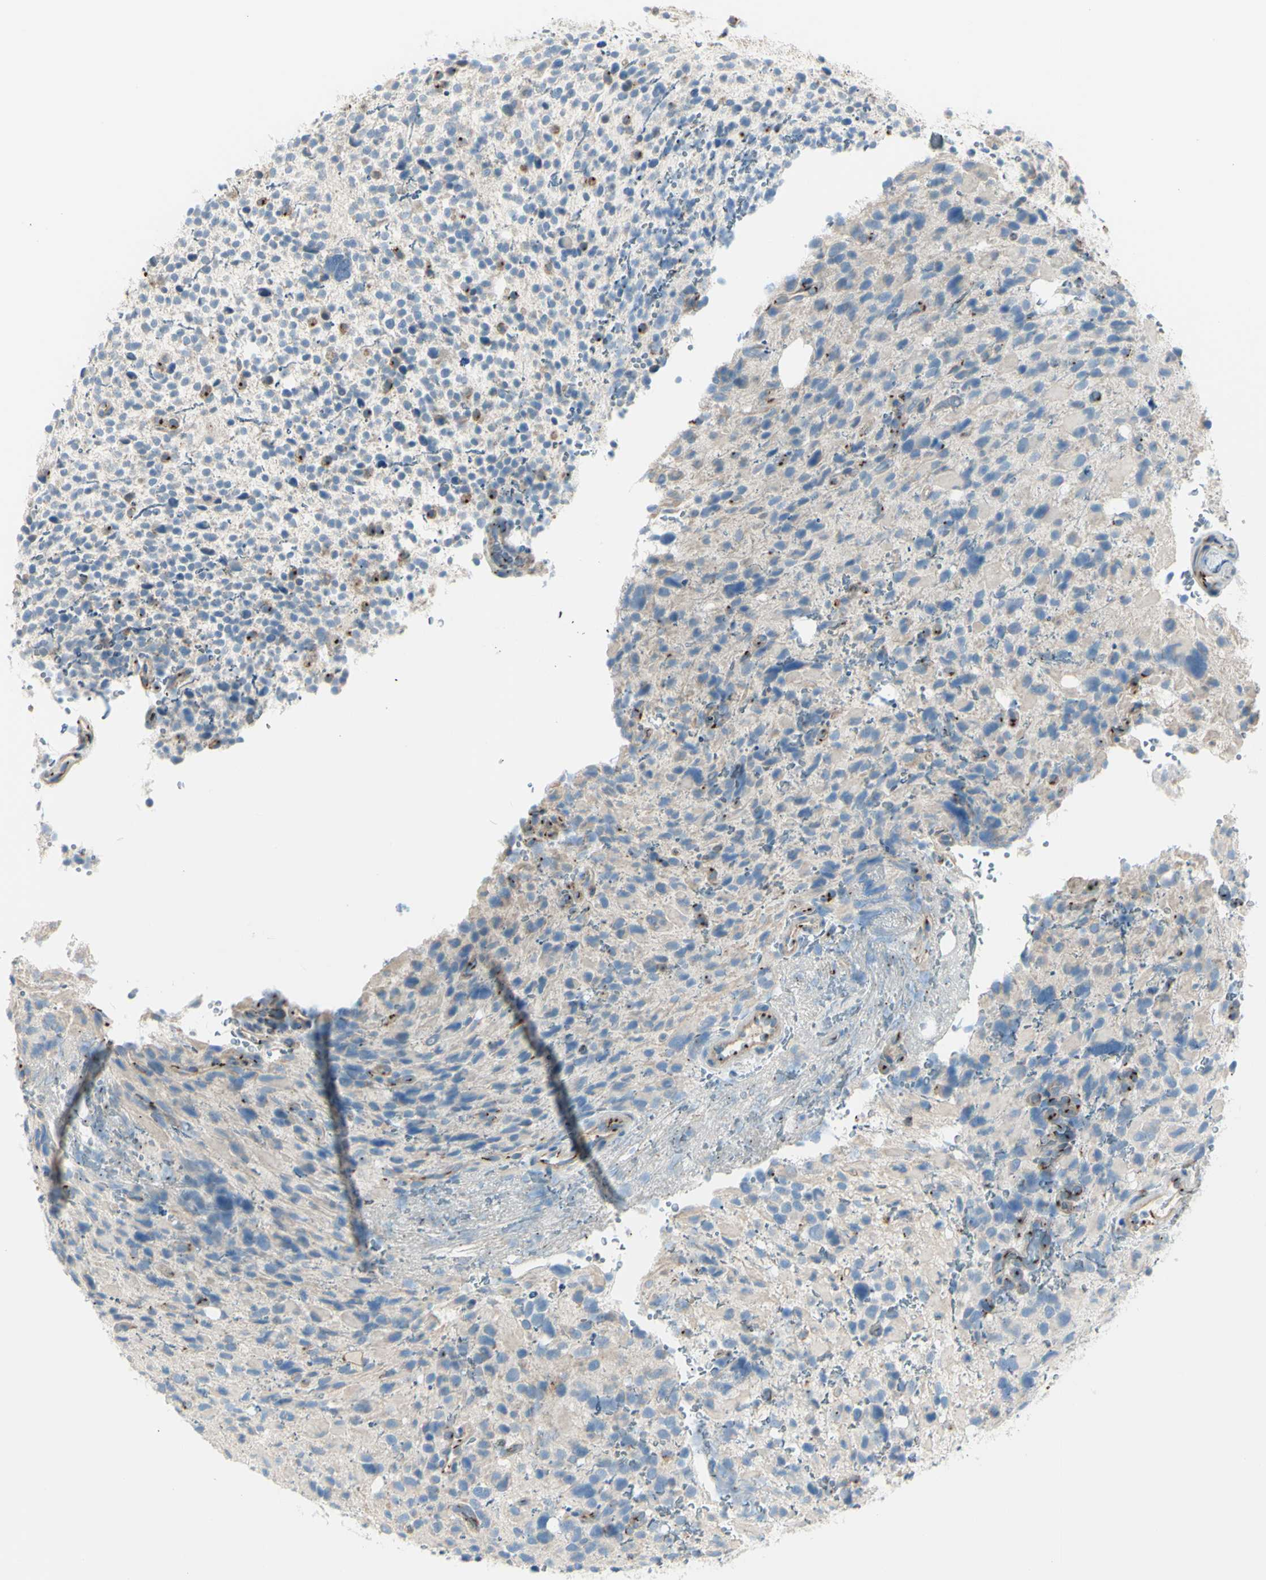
{"staining": {"intensity": "negative", "quantity": "none", "location": "none"}, "tissue": "glioma", "cell_type": "Tumor cells", "image_type": "cancer", "snomed": [{"axis": "morphology", "description": "Glioma, malignant, High grade"}, {"axis": "topography", "description": "Brain"}], "caption": "Image shows no significant protein staining in tumor cells of glioma.", "gene": "B4GALT1", "patient": {"sex": "male", "age": 48}}